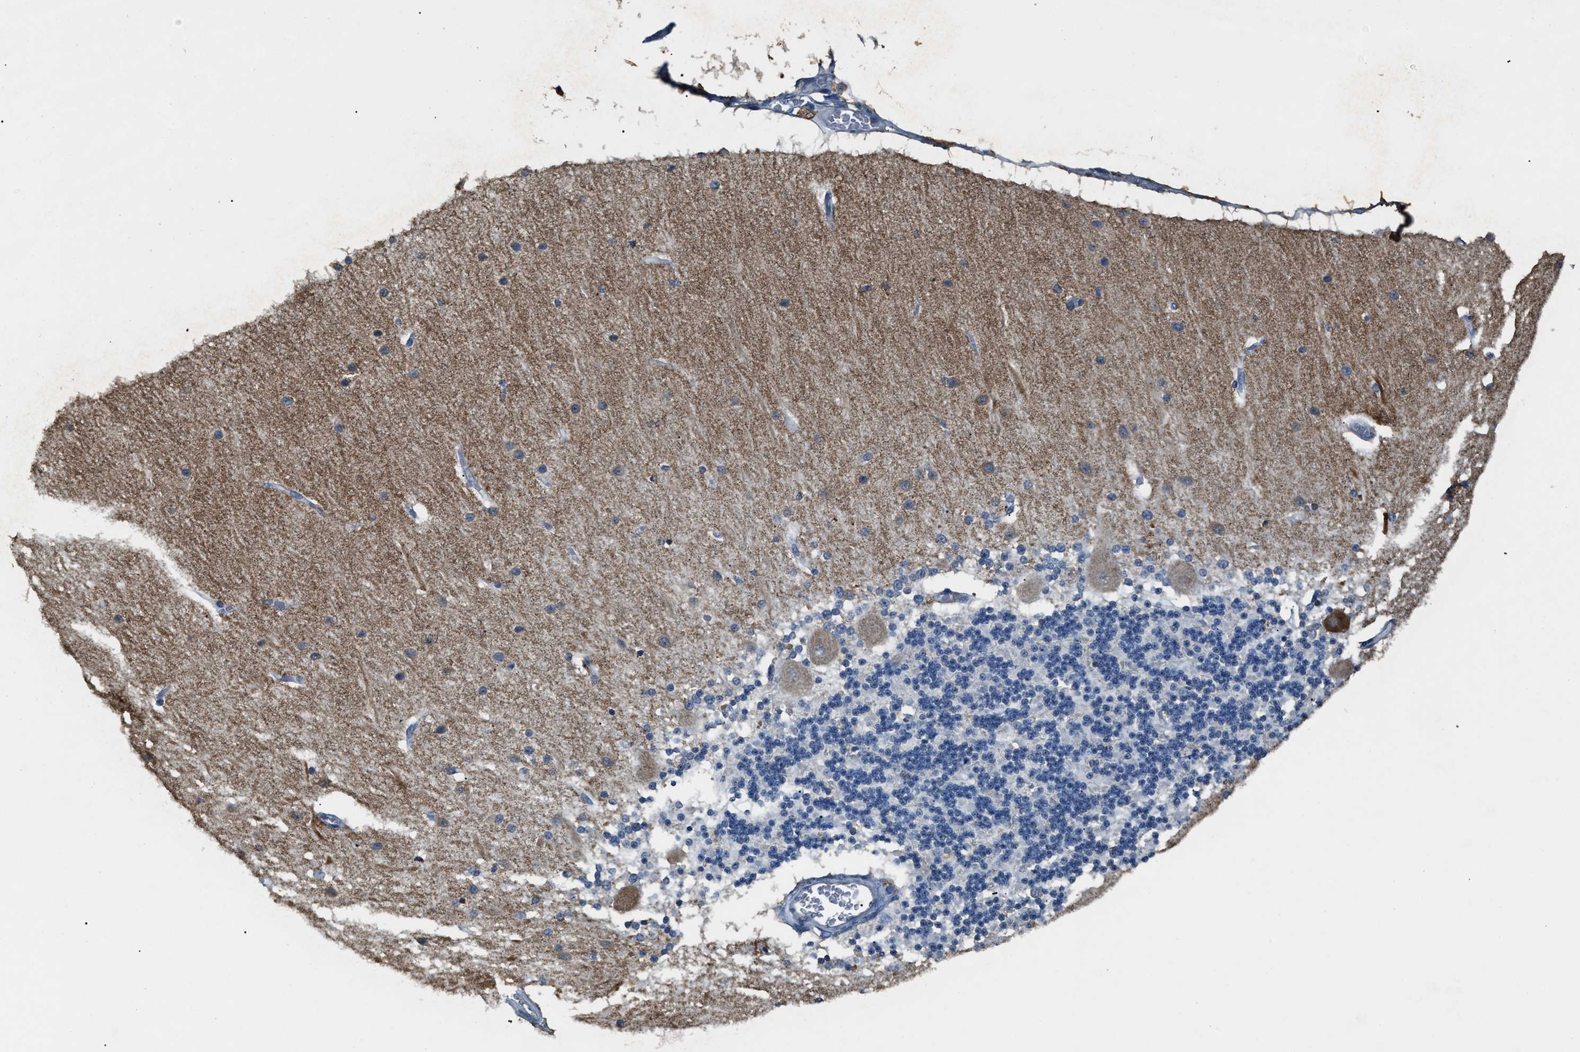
{"staining": {"intensity": "weak", "quantity": "<25%", "location": "cytoplasmic/membranous"}, "tissue": "cerebellum", "cell_type": "Cells in granular layer", "image_type": "normal", "snomed": [{"axis": "morphology", "description": "Normal tissue, NOS"}, {"axis": "topography", "description": "Cerebellum"}], "caption": "DAB immunohistochemical staining of unremarkable human cerebellum reveals no significant positivity in cells in granular layer.", "gene": "GCN1", "patient": {"sex": "female", "age": 54}}